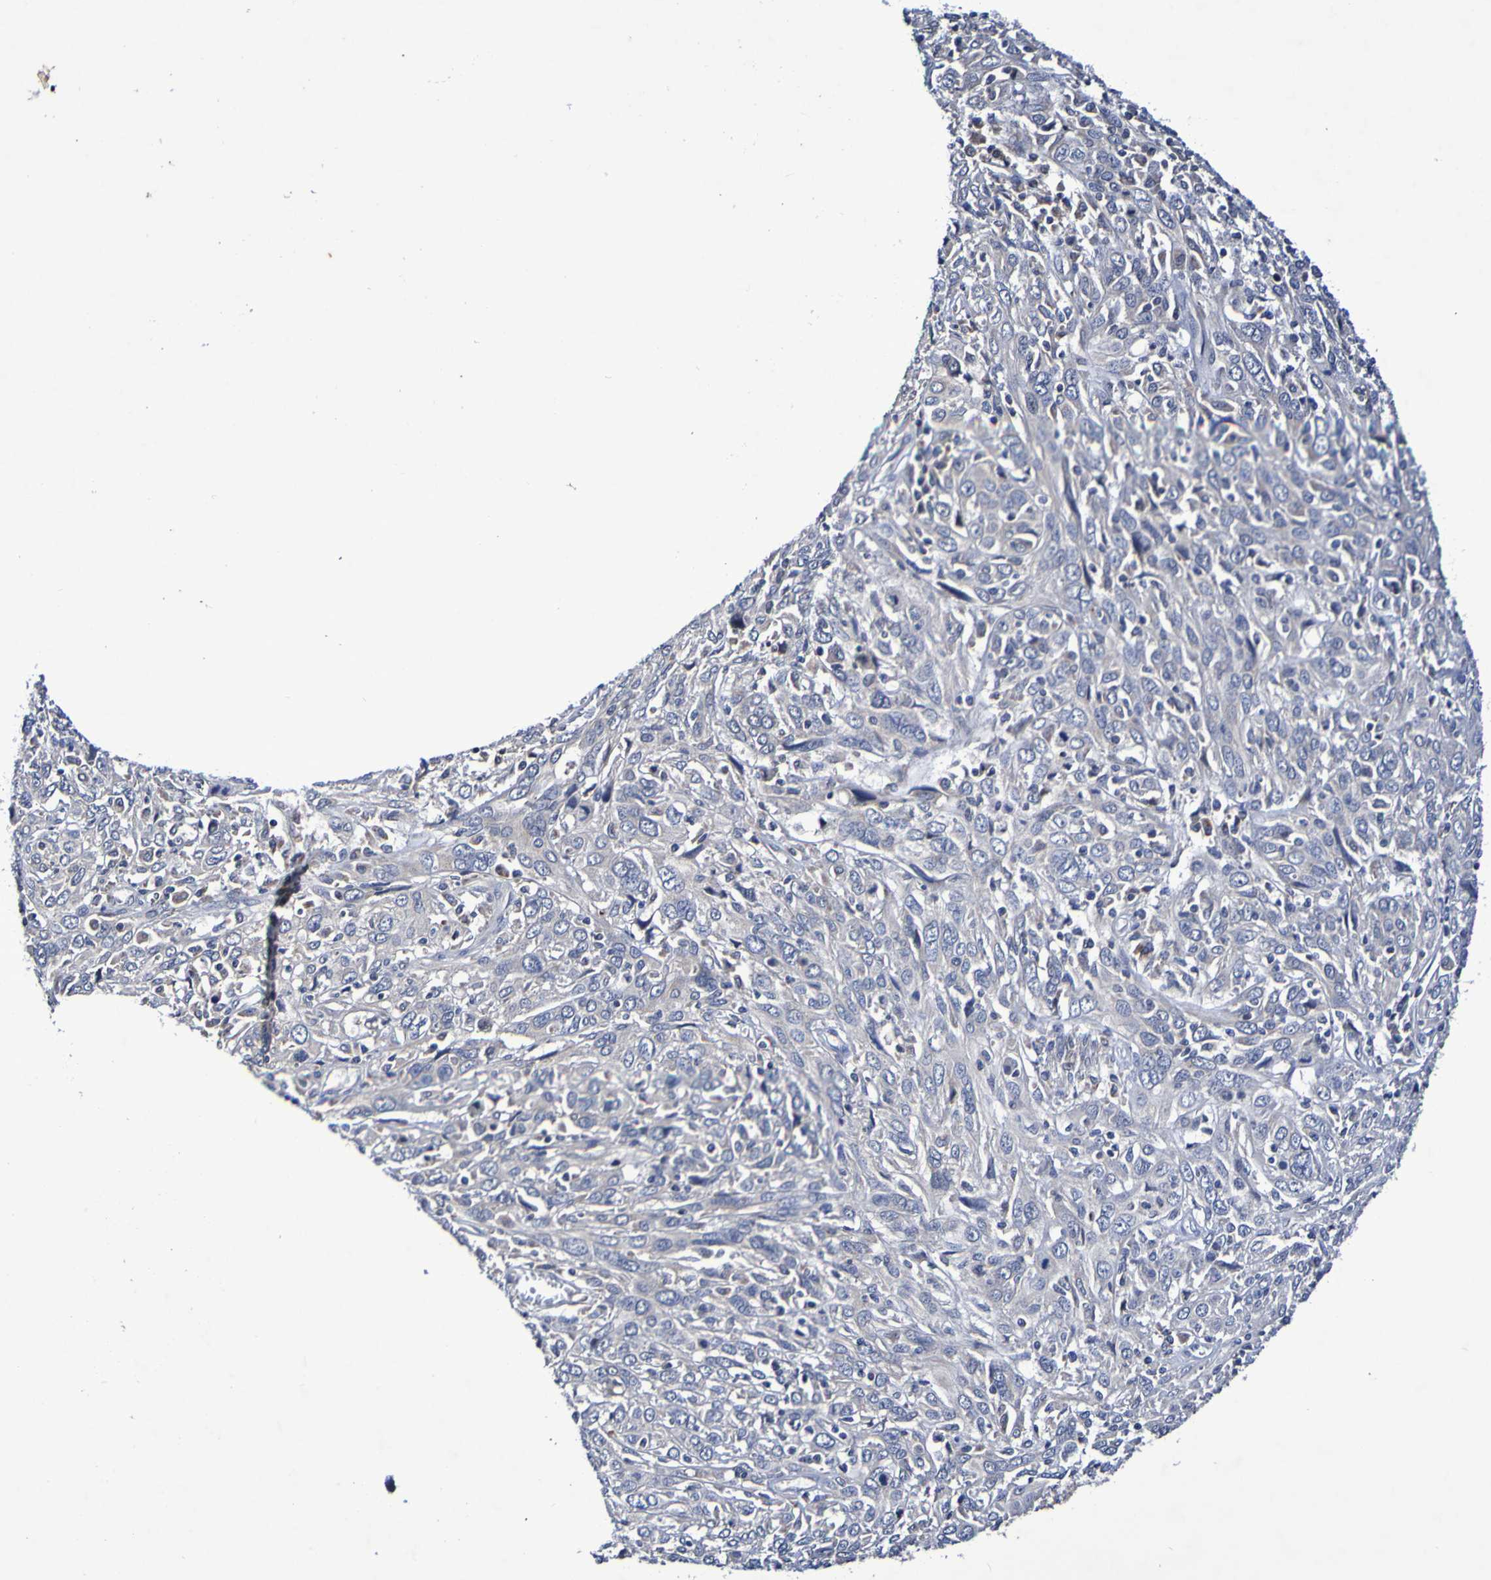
{"staining": {"intensity": "negative", "quantity": "none", "location": "none"}, "tissue": "cervical cancer", "cell_type": "Tumor cells", "image_type": "cancer", "snomed": [{"axis": "morphology", "description": "Squamous cell carcinoma, NOS"}, {"axis": "topography", "description": "Cervix"}], "caption": "Tumor cells show no significant protein positivity in squamous cell carcinoma (cervical).", "gene": "PTP4A2", "patient": {"sex": "female", "age": 46}}